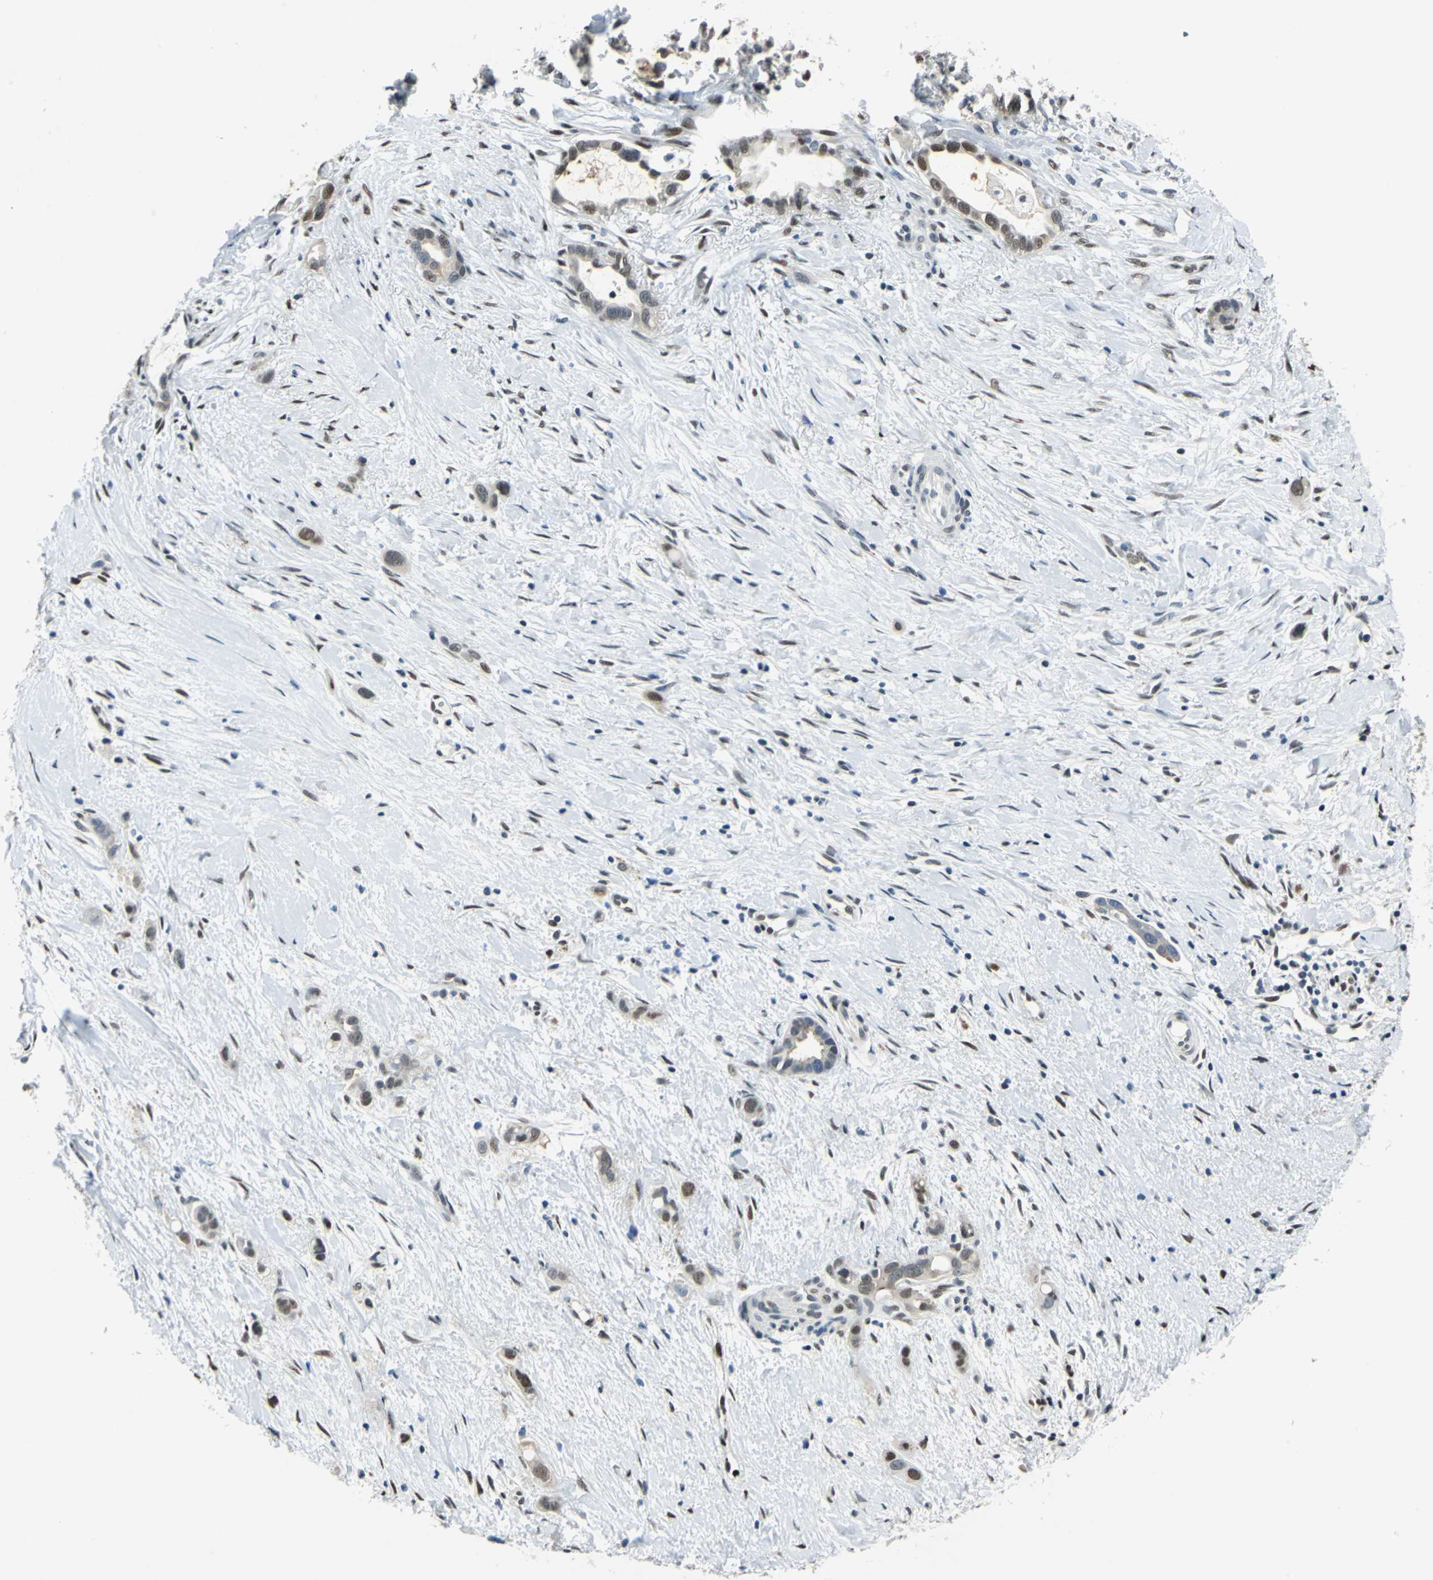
{"staining": {"intensity": "moderate", "quantity": "<25%", "location": "cytoplasmic/membranous,nuclear"}, "tissue": "liver cancer", "cell_type": "Tumor cells", "image_type": "cancer", "snomed": [{"axis": "morphology", "description": "Cholangiocarcinoma"}, {"axis": "topography", "description": "Liver"}], "caption": "IHC staining of cholangiocarcinoma (liver), which shows low levels of moderate cytoplasmic/membranous and nuclear expression in approximately <25% of tumor cells indicating moderate cytoplasmic/membranous and nuclear protein positivity. The staining was performed using DAB (3,3'-diaminobenzidine) (brown) for protein detection and nuclei were counterstained in hematoxylin (blue).", "gene": "HCFC2", "patient": {"sex": "female", "age": 65}}